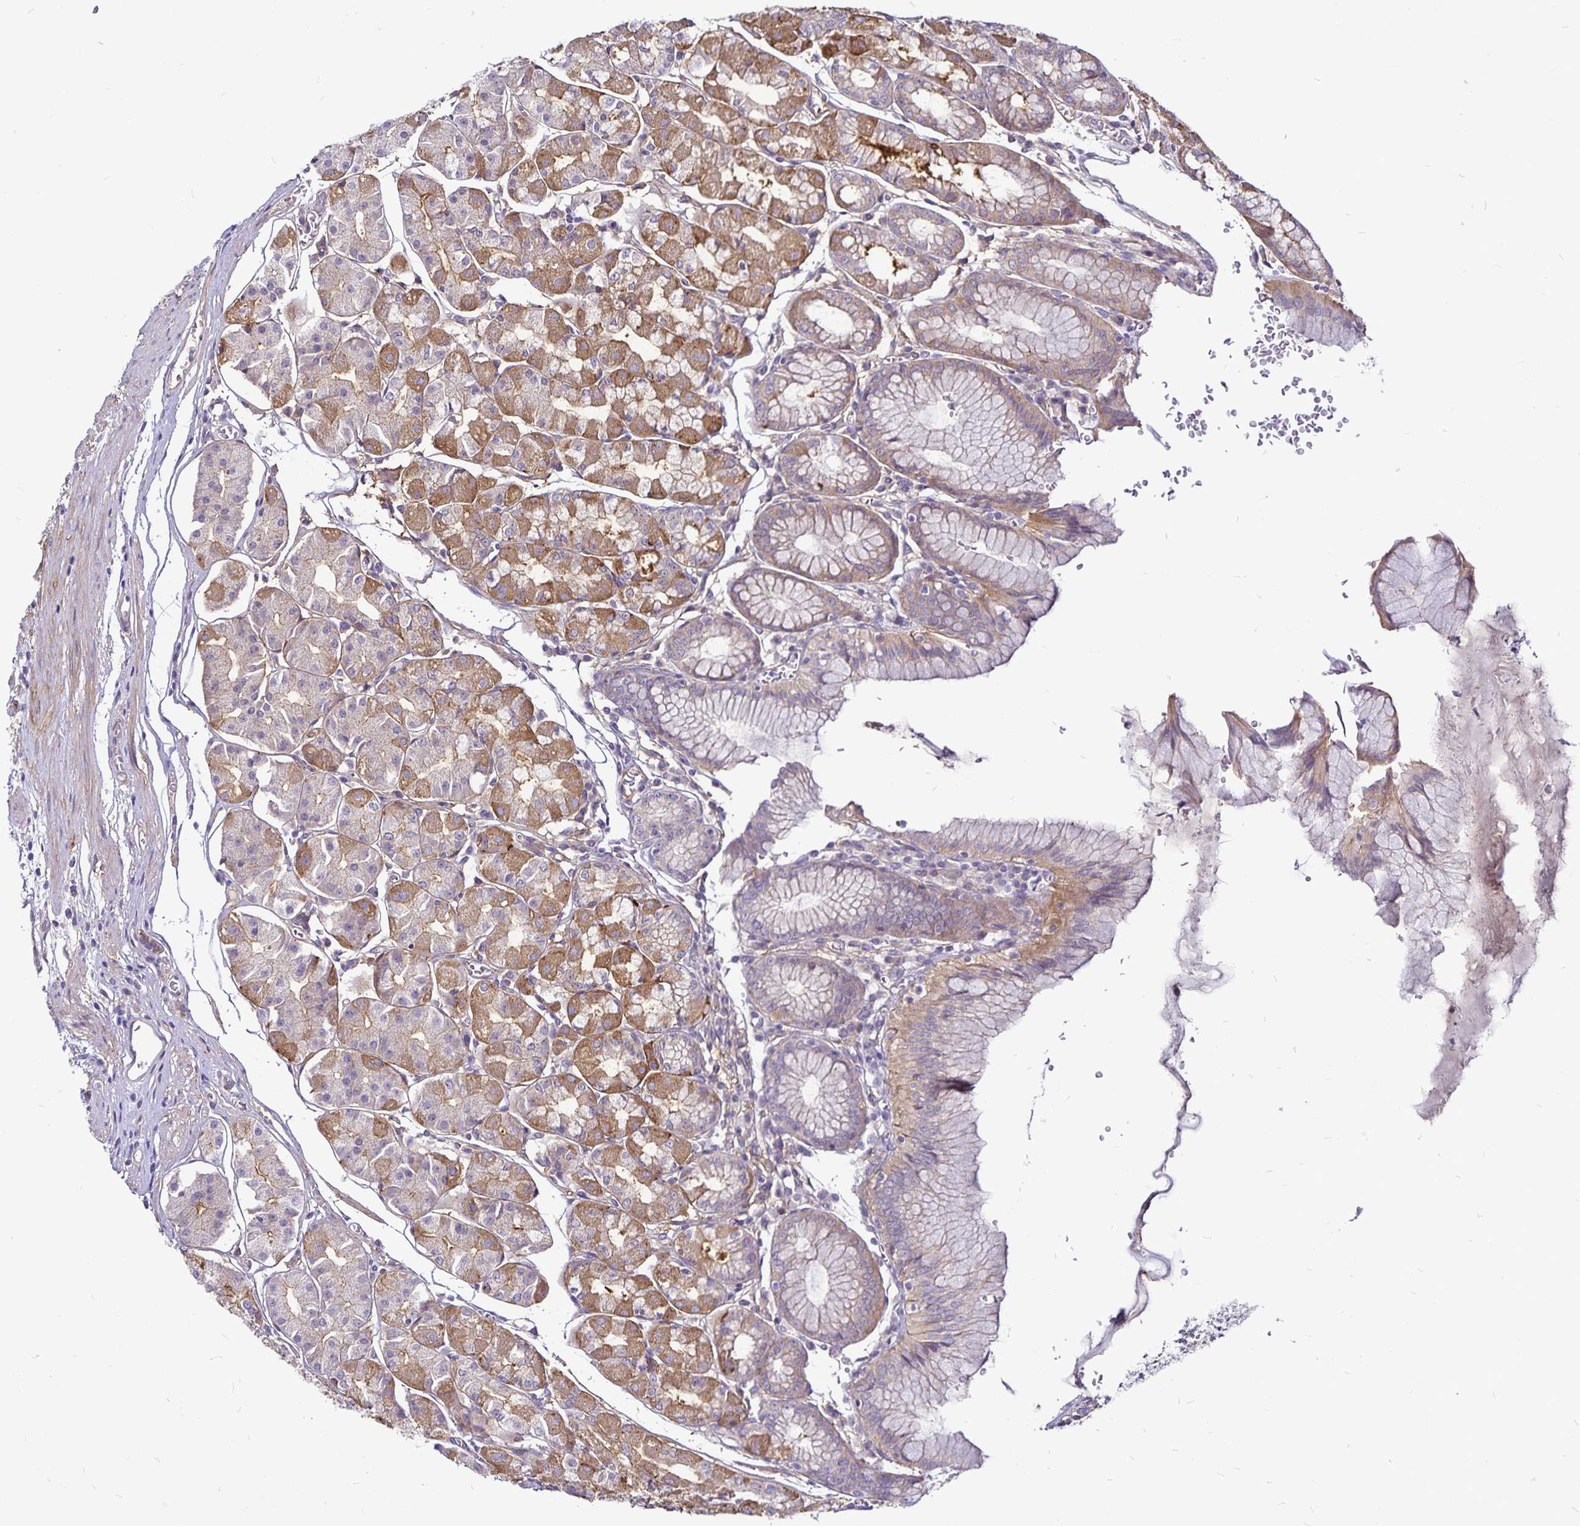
{"staining": {"intensity": "moderate", "quantity": "25%-75%", "location": "cytoplasmic/membranous"}, "tissue": "stomach", "cell_type": "Glandular cells", "image_type": "normal", "snomed": [{"axis": "morphology", "description": "Normal tissue, NOS"}, {"axis": "topography", "description": "Stomach"}], "caption": "Stomach stained with immunohistochemistry demonstrates moderate cytoplasmic/membranous positivity in approximately 25%-75% of glandular cells. Immunohistochemistry stains the protein of interest in brown and the nuclei are stained blue.", "gene": "GNG12", "patient": {"sex": "male", "age": 55}}